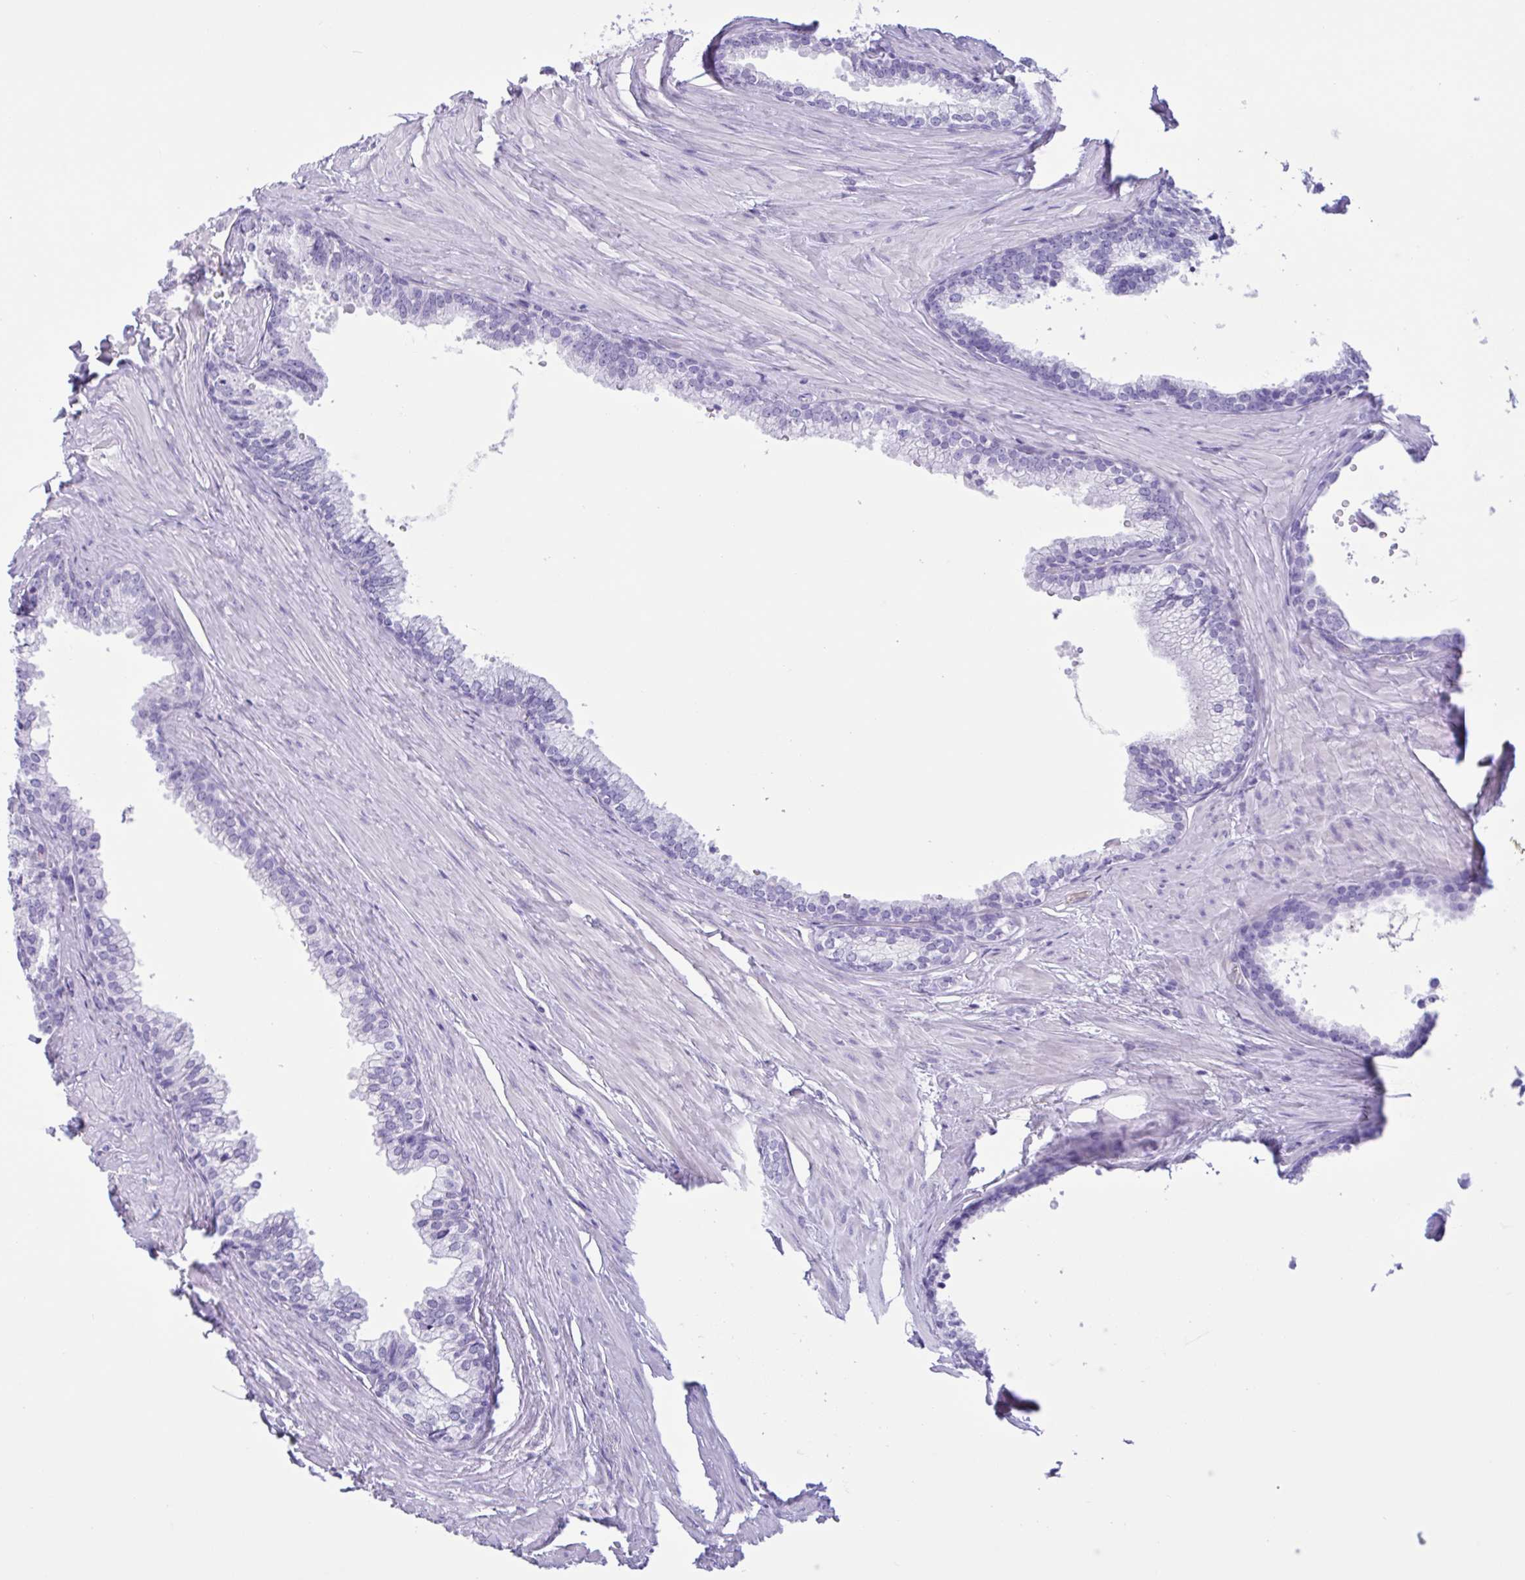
{"staining": {"intensity": "negative", "quantity": "none", "location": "none"}, "tissue": "prostate", "cell_type": "Glandular cells", "image_type": "normal", "snomed": [{"axis": "morphology", "description": "Normal tissue, NOS"}, {"axis": "topography", "description": "Prostate"}, {"axis": "topography", "description": "Peripheral nerve tissue"}], "caption": "Immunohistochemistry of normal prostate displays no expression in glandular cells. Nuclei are stained in blue.", "gene": "LARGE2", "patient": {"sex": "male", "age": 55}}